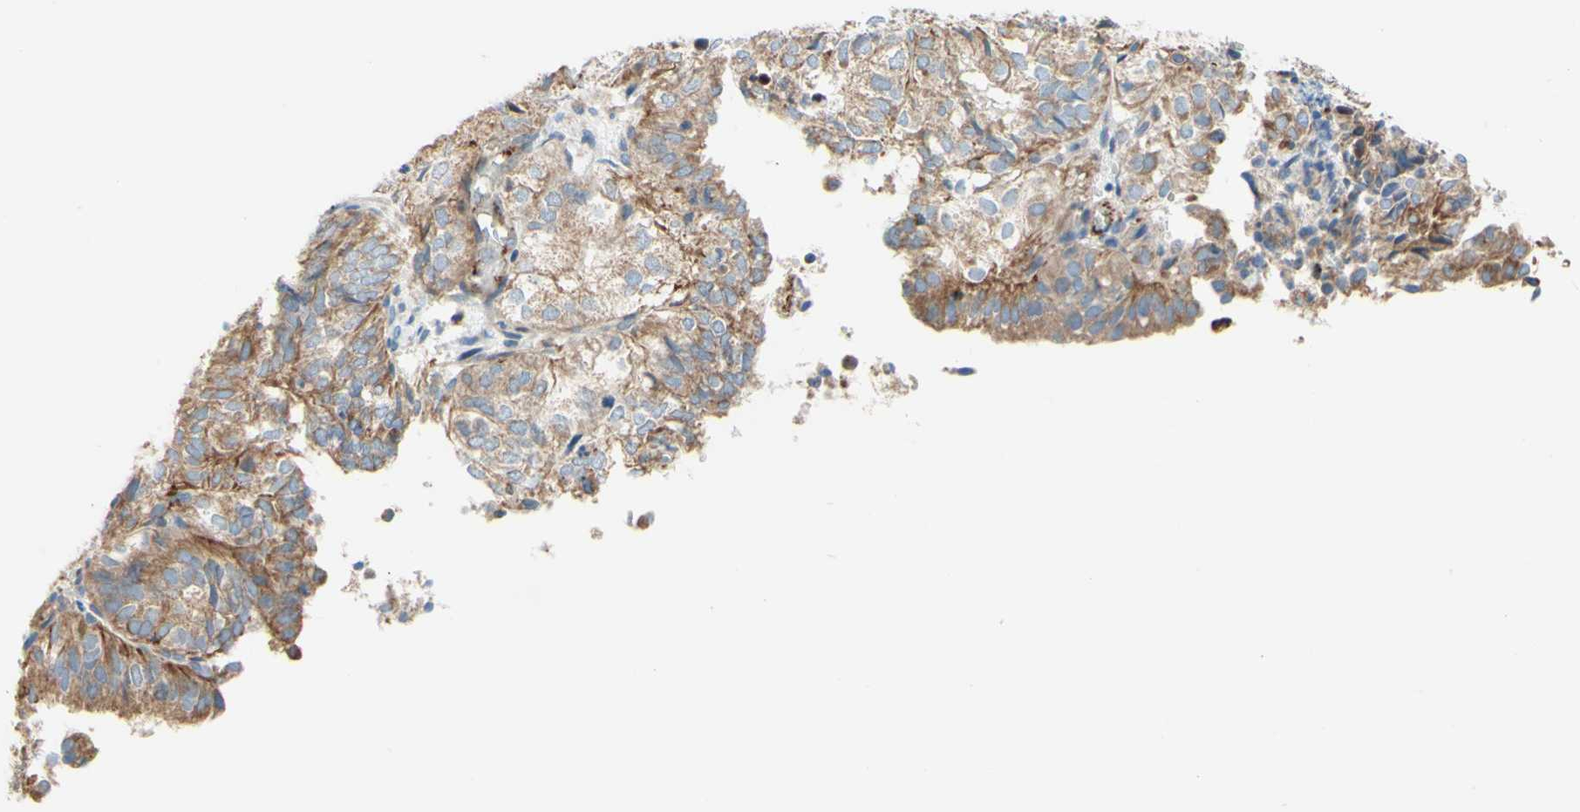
{"staining": {"intensity": "weak", "quantity": ">75%", "location": "cytoplasmic/membranous"}, "tissue": "endometrial cancer", "cell_type": "Tumor cells", "image_type": "cancer", "snomed": [{"axis": "morphology", "description": "Adenocarcinoma, NOS"}, {"axis": "topography", "description": "Uterus"}], "caption": "Protein expression by immunohistochemistry demonstrates weak cytoplasmic/membranous positivity in approximately >75% of tumor cells in endometrial adenocarcinoma. The staining is performed using DAB (3,3'-diaminobenzidine) brown chromogen to label protein expression. The nuclei are counter-stained blue using hematoxylin.", "gene": "ENDOD1", "patient": {"sex": "female", "age": 60}}